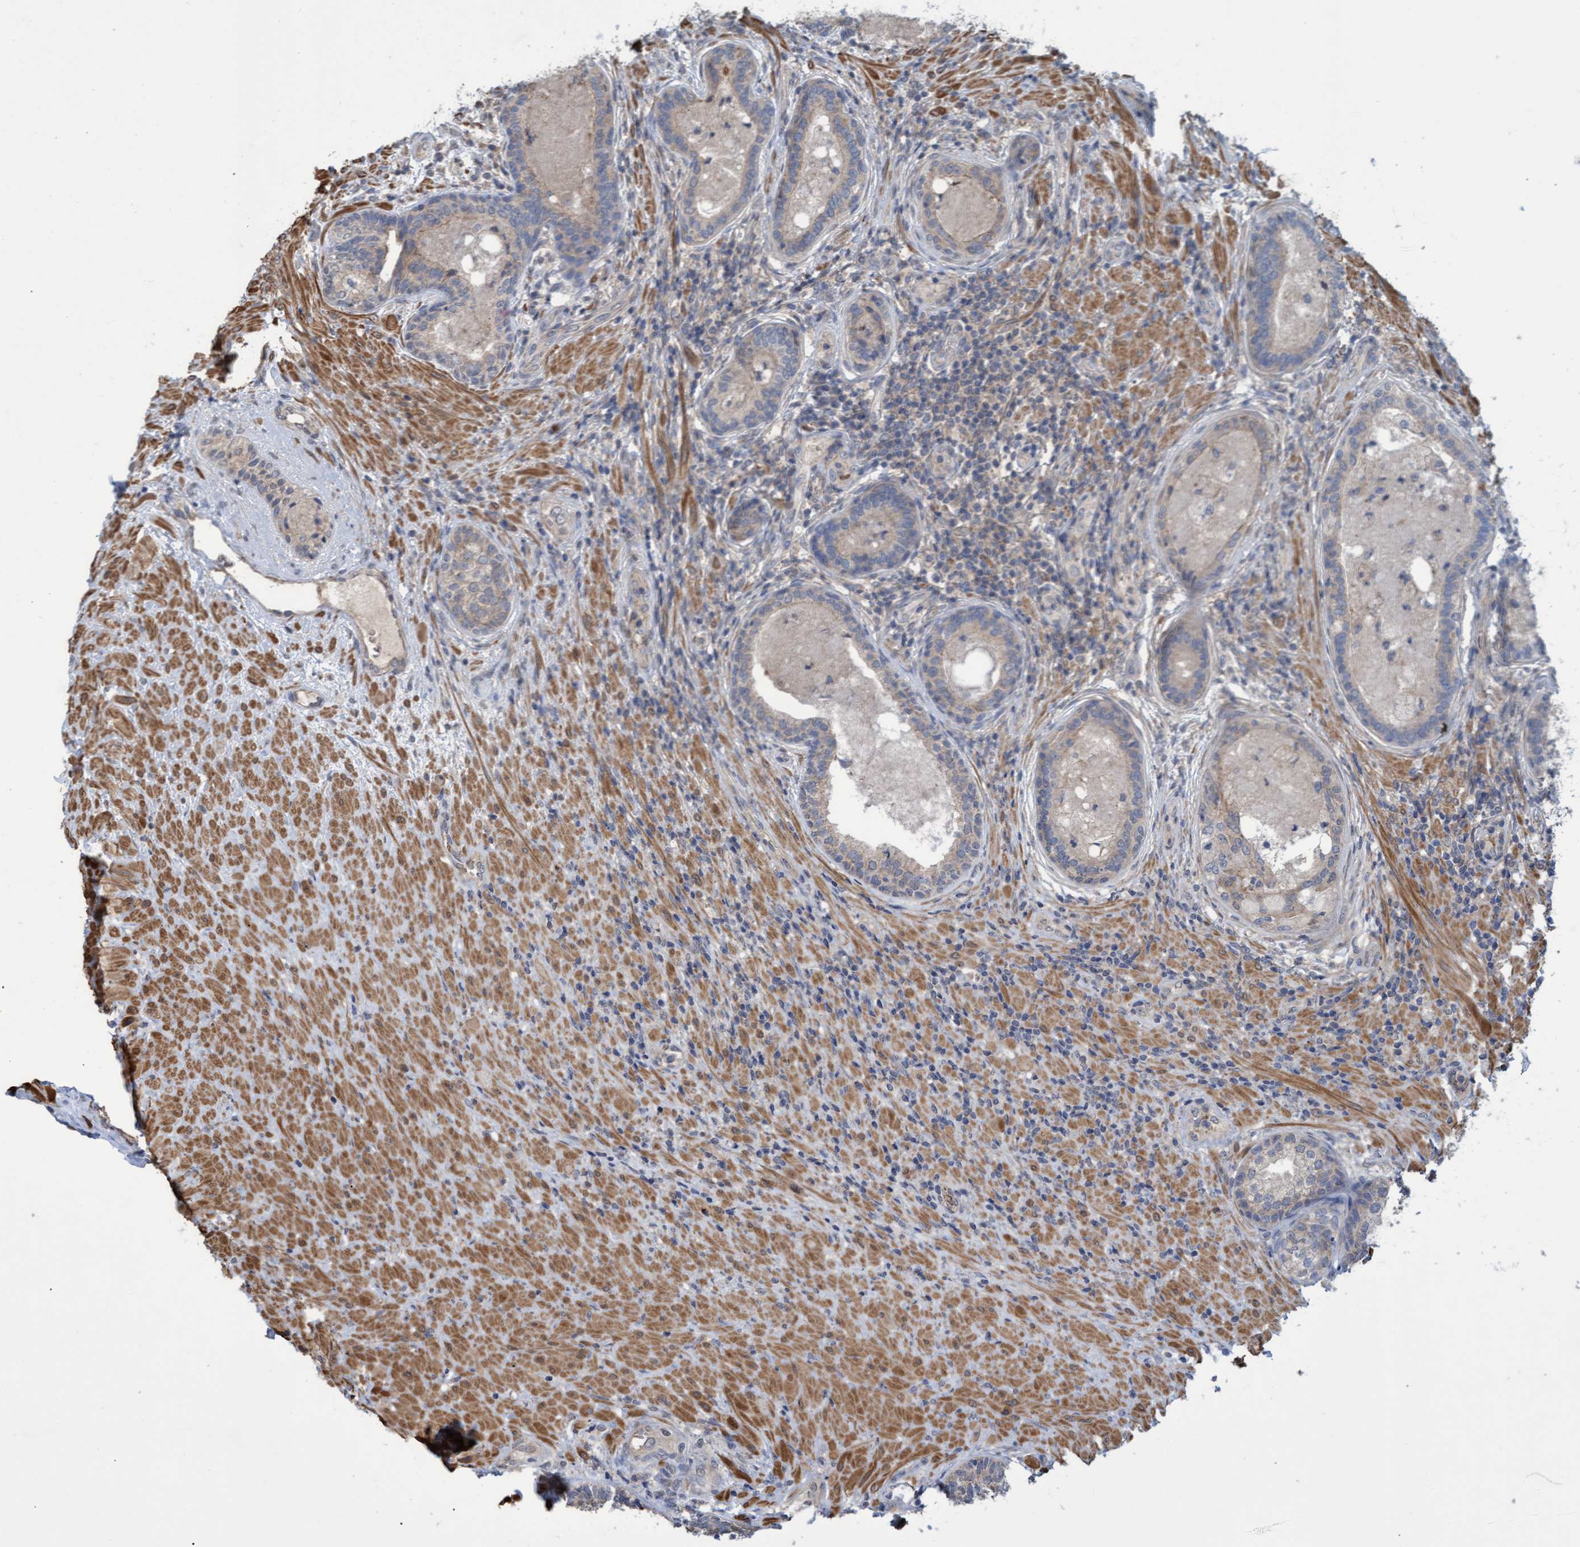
{"staining": {"intensity": "weak", "quantity": "<25%", "location": "cytoplasmic/membranous"}, "tissue": "prostate", "cell_type": "Glandular cells", "image_type": "normal", "snomed": [{"axis": "morphology", "description": "Normal tissue, NOS"}, {"axis": "topography", "description": "Prostate"}], "caption": "Human prostate stained for a protein using immunohistochemistry (IHC) displays no staining in glandular cells.", "gene": "NAA15", "patient": {"sex": "male", "age": 76}}